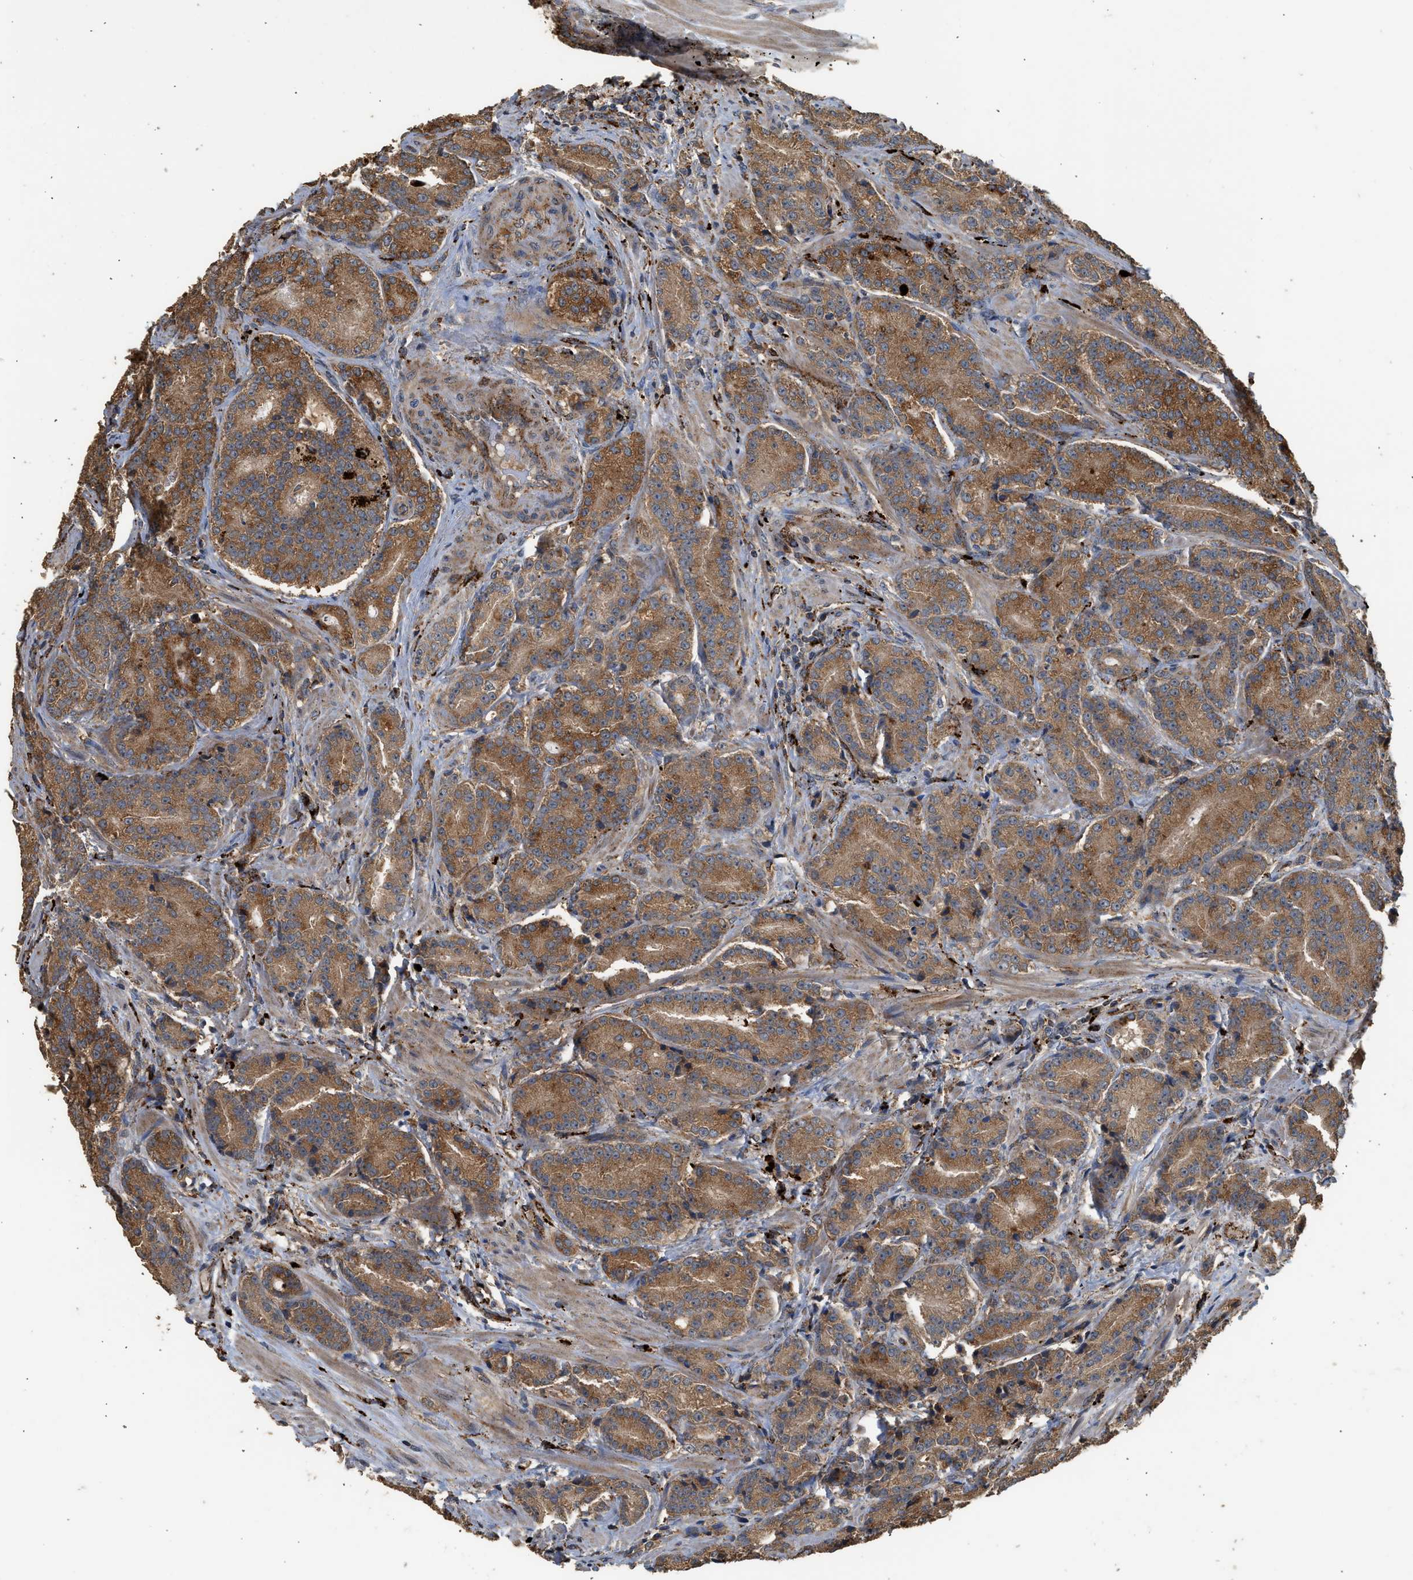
{"staining": {"intensity": "moderate", "quantity": ">75%", "location": "cytoplasmic/membranous"}, "tissue": "prostate cancer", "cell_type": "Tumor cells", "image_type": "cancer", "snomed": [{"axis": "morphology", "description": "Adenocarcinoma, High grade"}, {"axis": "topography", "description": "Prostate"}], "caption": "DAB immunohistochemical staining of human prostate cancer demonstrates moderate cytoplasmic/membranous protein positivity in about >75% of tumor cells.", "gene": "CTSV", "patient": {"sex": "male", "age": 61}}